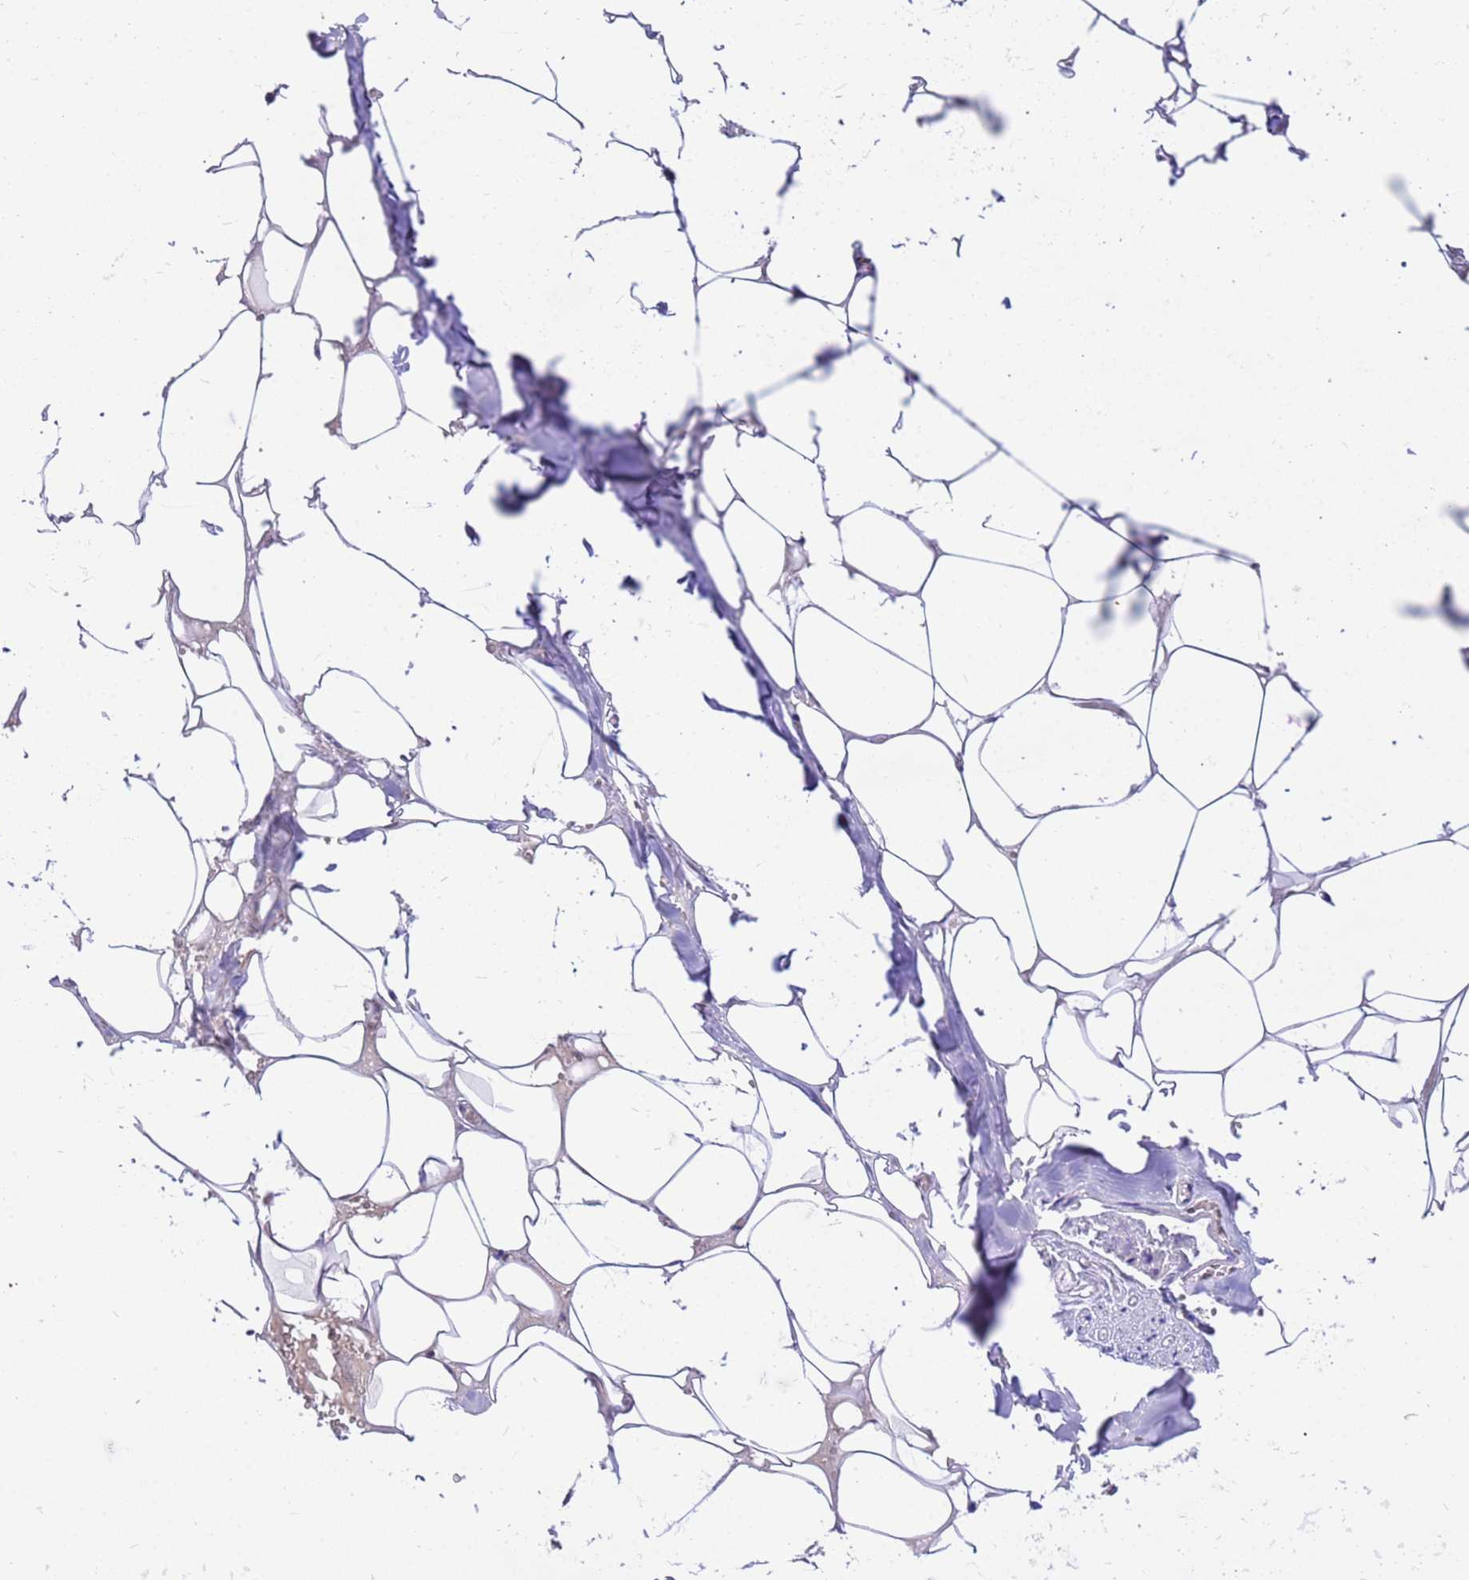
{"staining": {"intensity": "negative", "quantity": "none", "location": "none"}, "tissue": "adipose tissue", "cell_type": "Adipocytes", "image_type": "normal", "snomed": [{"axis": "morphology", "description": "Normal tissue, NOS"}, {"axis": "topography", "description": "Salivary gland"}, {"axis": "topography", "description": "Peripheral nerve tissue"}], "caption": "High power microscopy histopathology image of an immunohistochemistry image of unremarkable adipose tissue, revealing no significant expression in adipocytes. (DAB immunohistochemistry with hematoxylin counter stain).", "gene": "ORM1", "patient": {"sex": "male", "age": 38}}